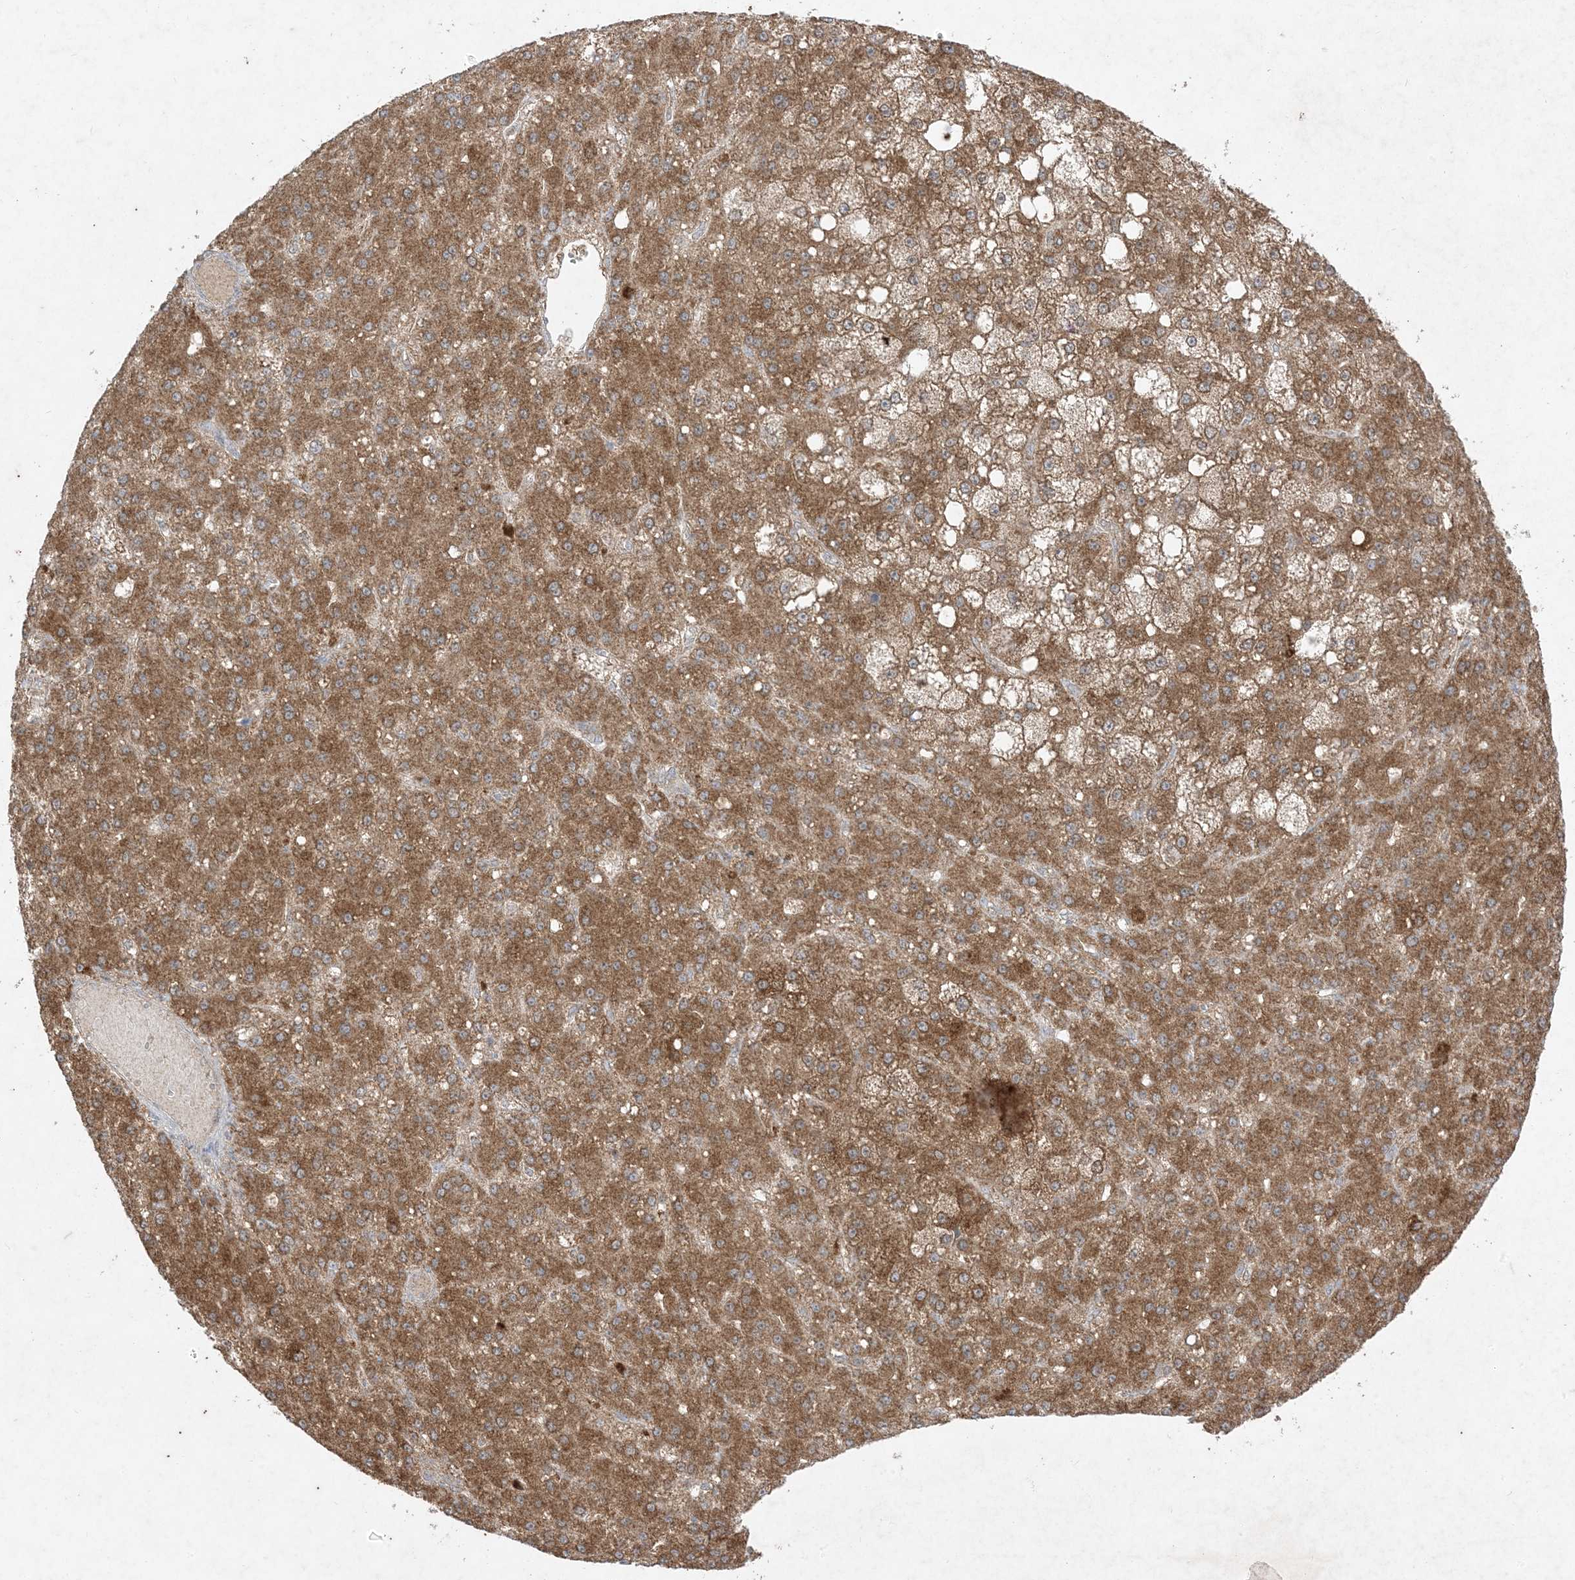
{"staining": {"intensity": "moderate", "quantity": ">75%", "location": "cytoplasmic/membranous"}, "tissue": "liver cancer", "cell_type": "Tumor cells", "image_type": "cancer", "snomed": [{"axis": "morphology", "description": "Carcinoma, Hepatocellular, NOS"}, {"axis": "topography", "description": "Liver"}], "caption": "Tumor cells demonstrate medium levels of moderate cytoplasmic/membranous staining in about >75% of cells in liver cancer (hepatocellular carcinoma).", "gene": "UBE2C", "patient": {"sex": "male", "age": 67}}